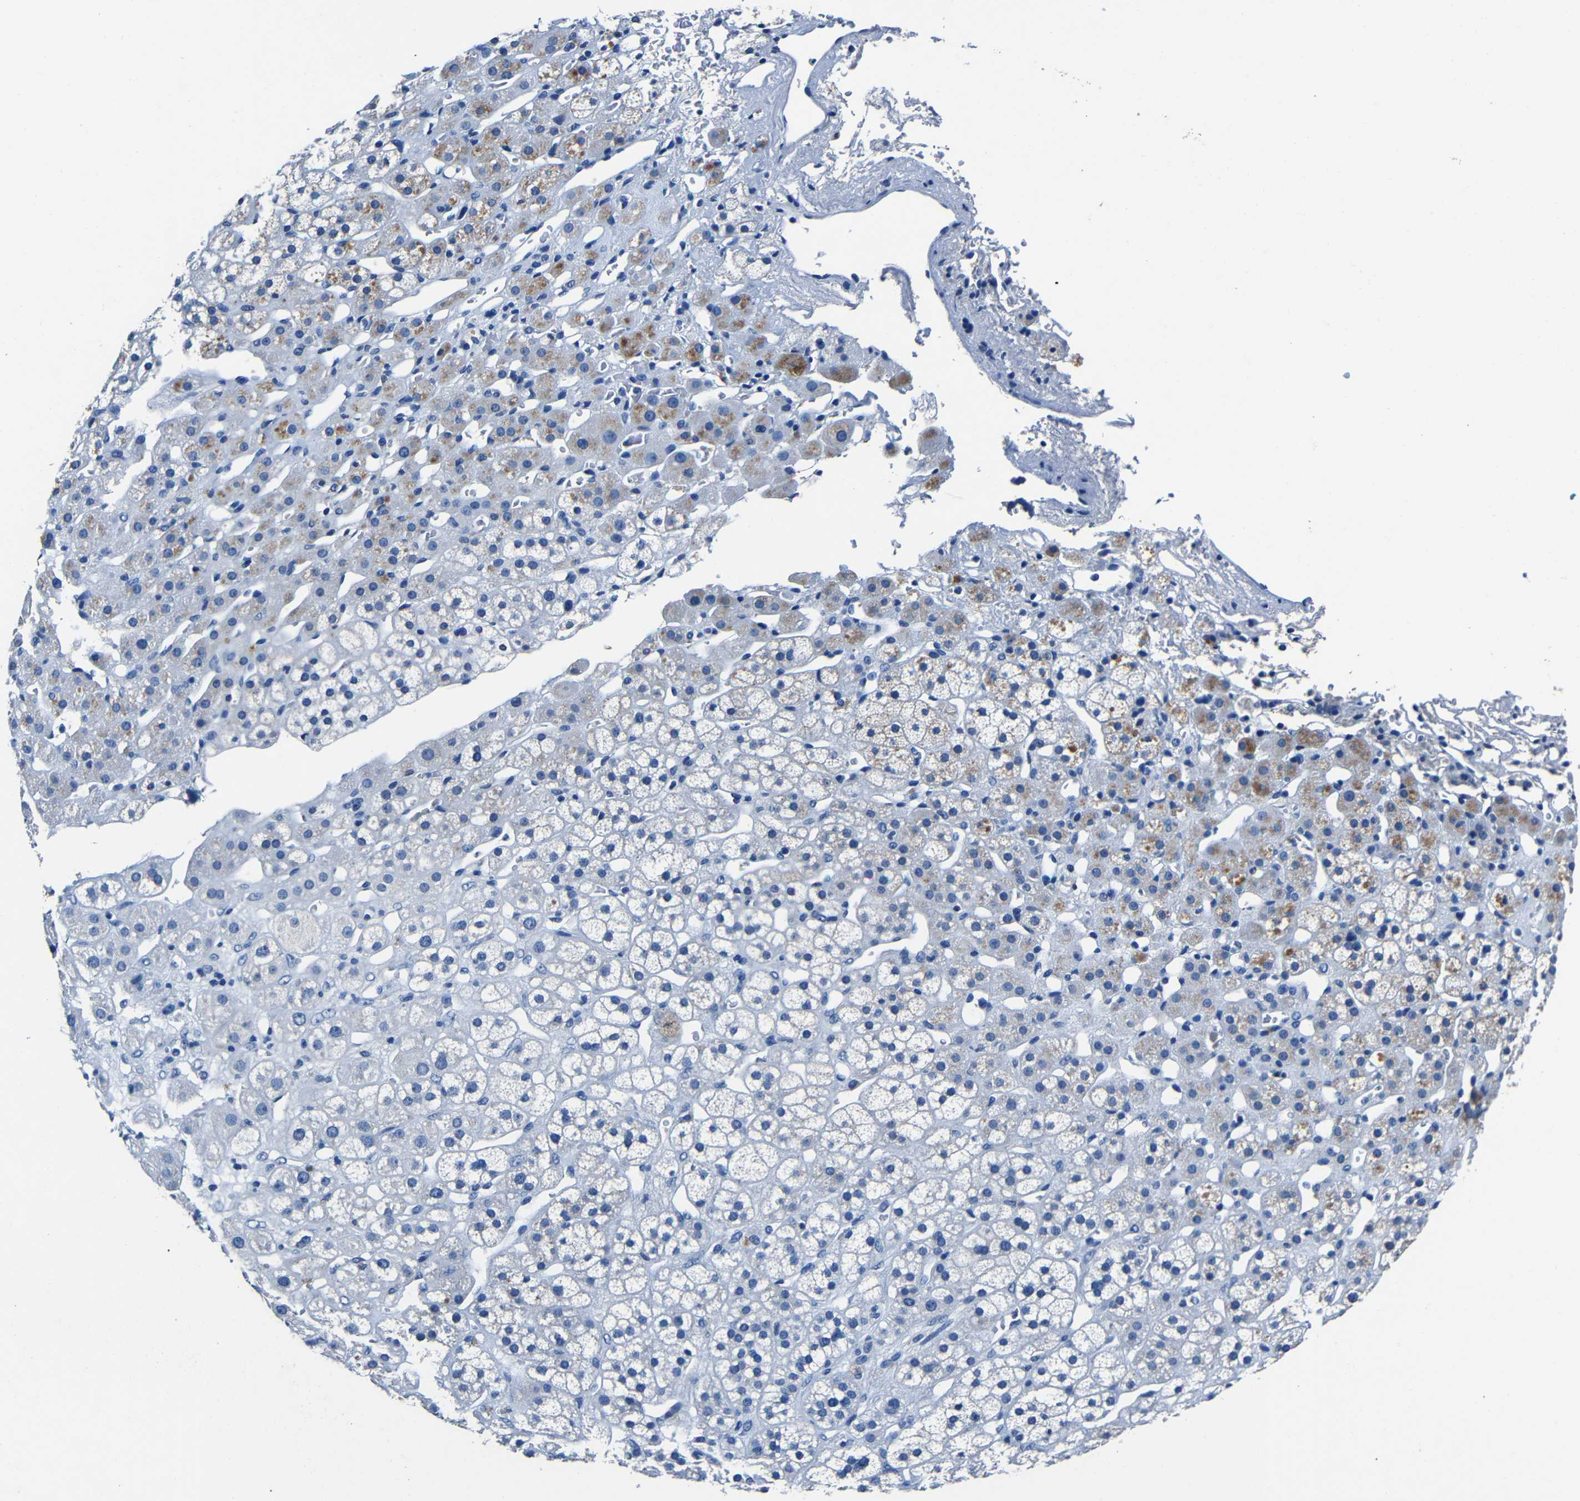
{"staining": {"intensity": "moderate", "quantity": "<25%", "location": "cytoplasmic/membranous"}, "tissue": "adrenal gland", "cell_type": "Glandular cells", "image_type": "normal", "snomed": [{"axis": "morphology", "description": "Normal tissue, NOS"}, {"axis": "topography", "description": "Adrenal gland"}], "caption": "Moderate cytoplasmic/membranous protein expression is appreciated in approximately <25% of glandular cells in adrenal gland.", "gene": "NCMAP", "patient": {"sex": "male", "age": 56}}